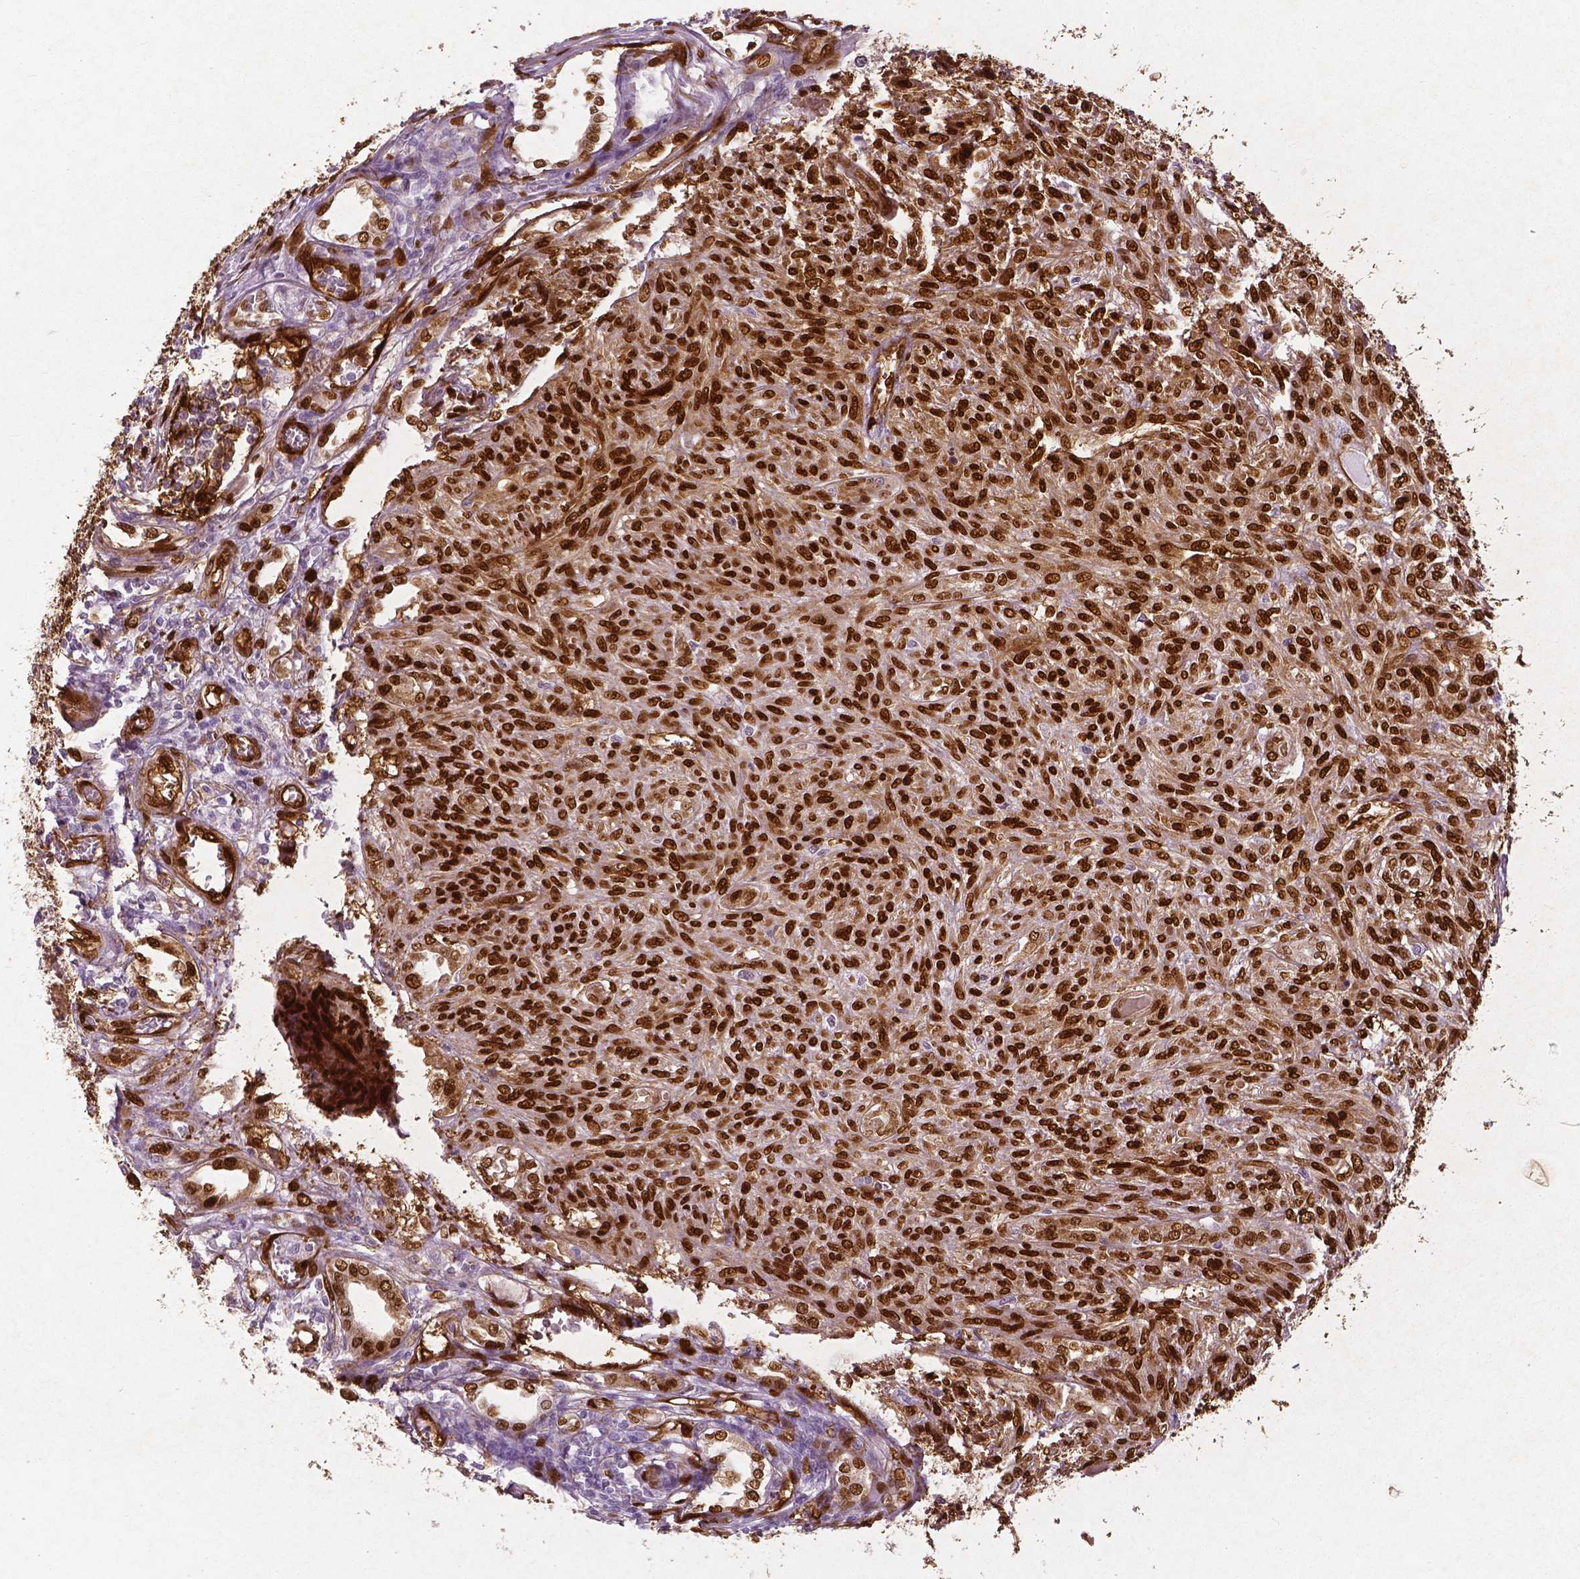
{"staining": {"intensity": "strong", "quantity": ">75%", "location": "cytoplasmic/membranous,nuclear"}, "tissue": "renal cancer", "cell_type": "Tumor cells", "image_type": "cancer", "snomed": [{"axis": "morphology", "description": "Adenocarcinoma, NOS"}, {"axis": "topography", "description": "Kidney"}], "caption": "Approximately >75% of tumor cells in human renal cancer (adenocarcinoma) demonstrate strong cytoplasmic/membranous and nuclear protein expression as visualized by brown immunohistochemical staining.", "gene": "WWTR1", "patient": {"sex": "male", "age": 58}}